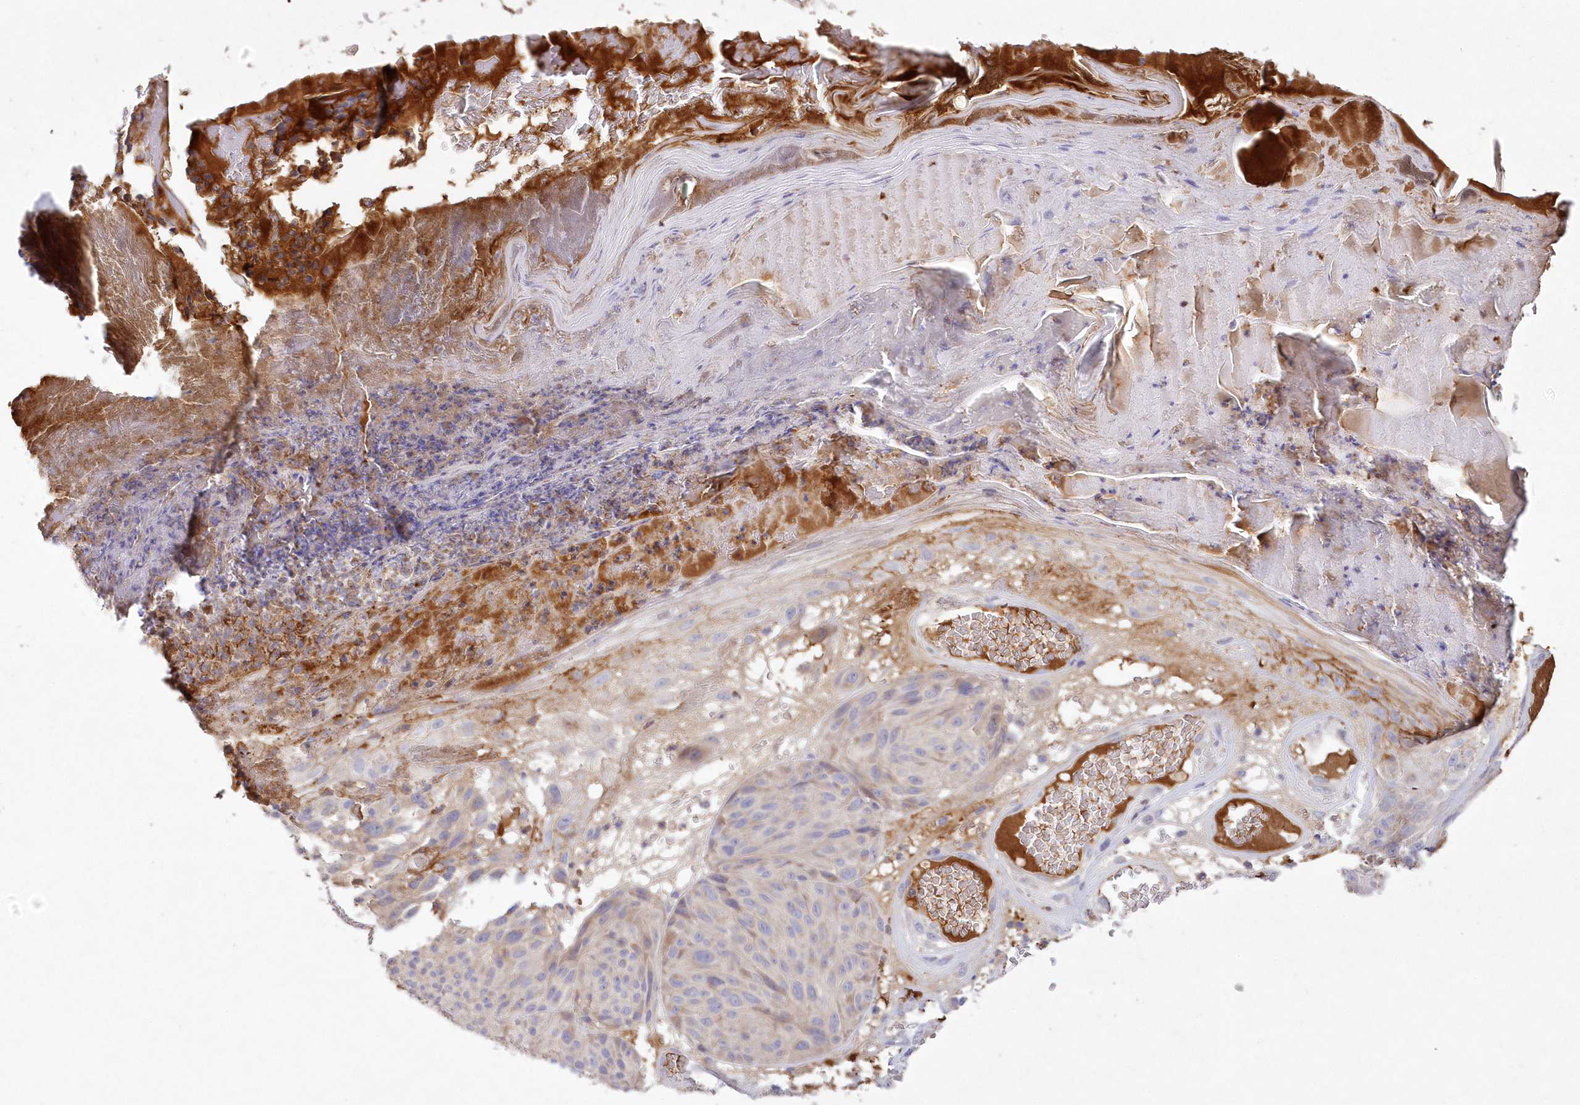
{"staining": {"intensity": "weak", "quantity": "<25%", "location": "cytoplasmic/membranous"}, "tissue": "melanoma", "cell_type": "Tumor cells", "image_type": "cancer", "snomed": [{"axis": "morphology", "description": "Malignant melanoma, NOS"}, {"axis": "topography", "description": "Skin"}], "caption": "Immunohistochemistry photomicrograph of melanoma stained for a protein (brown), which displays no staining in tumor cells.", "gene": "WBP1L", "patient": {"sex": "male", "age": 83}}